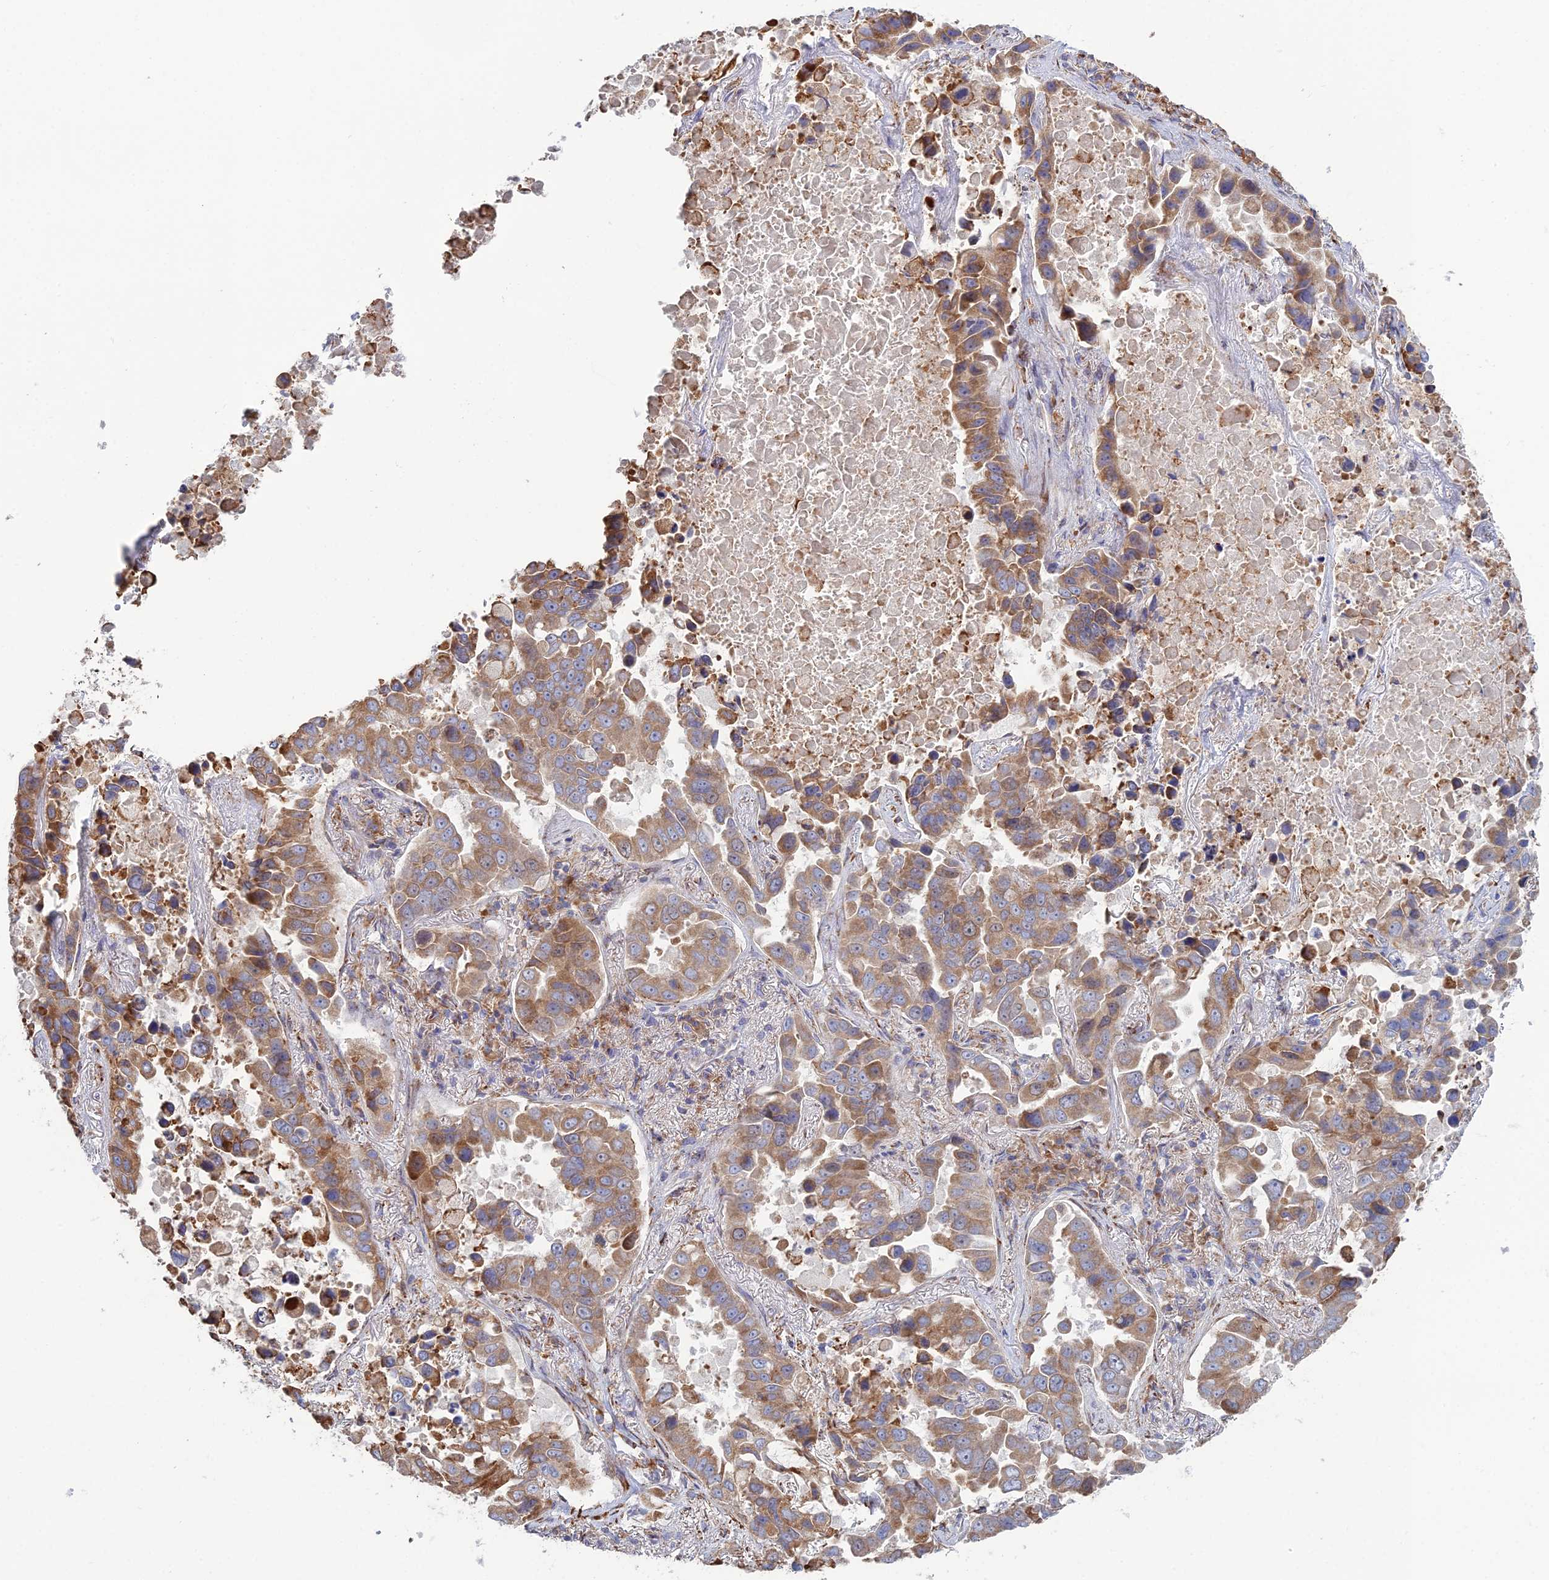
{"staining": {"intensity": "moderate", "quantity": ">75%", "location": "cytoplasmic/membranous"}, "tissue": "lung cancer", "cell_type": "Tumor cells", "image_type": "cancer", "snomed": [{"axis": "morphology", "description": "Adenocarcinoma, NOS"}, {"axis": "topography", "description": "Lung"}], "caption": "Tumor cells display moderate cytoplasmic/membranous expression in about >75% of cells in lung cancer.", "gene": "TRAPPC6A", "patient": {"sex": "male", "age": 64}}